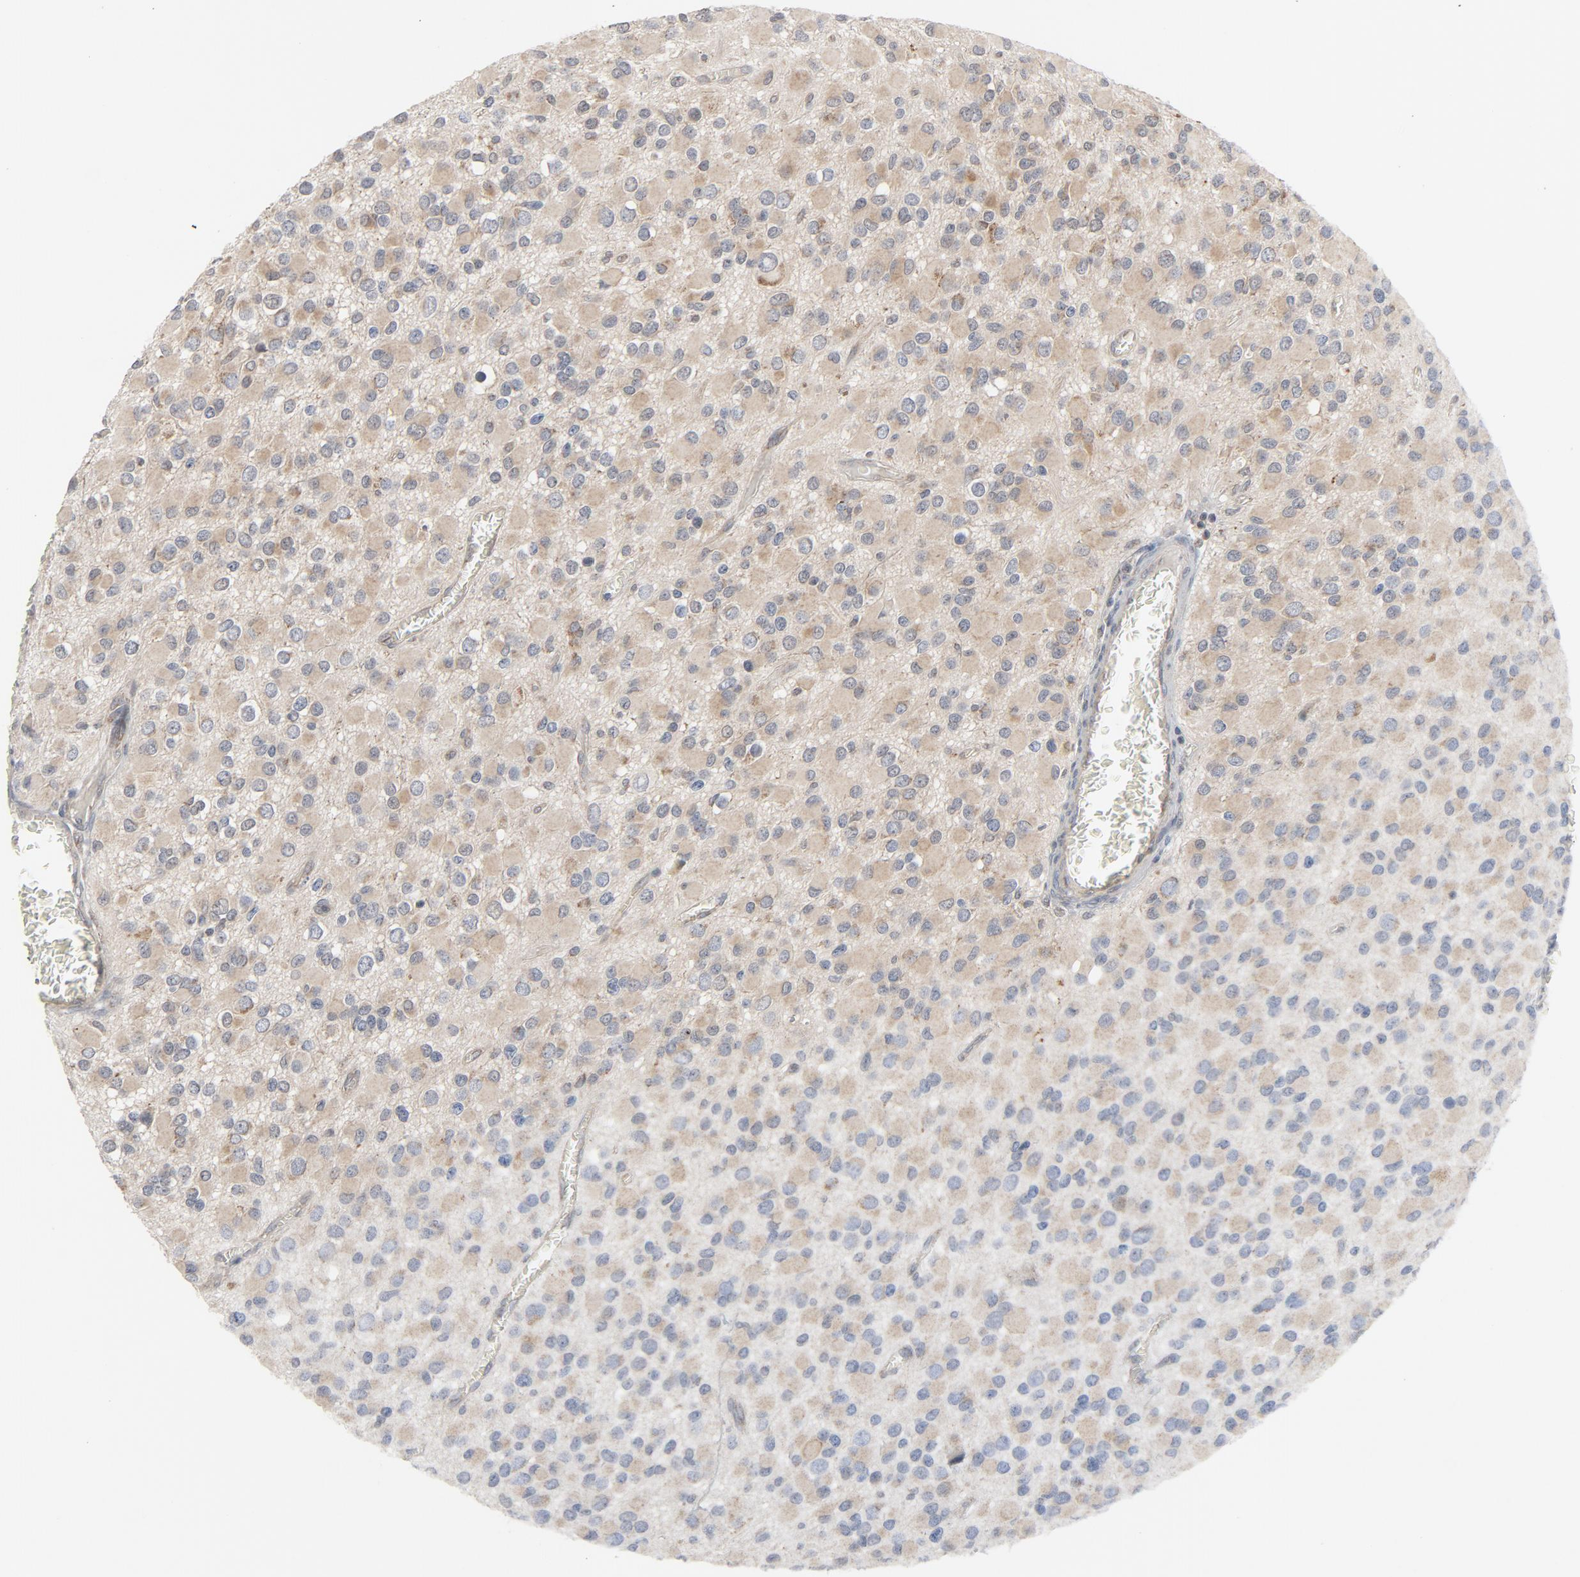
{"staining": {"intensity": "negative", "quantity": "none", "location": "none"}, "tissue": "glioma", "cell_type": "Tumor cells", "image_type": "cancer", "snomed": [{"axis": "morphology", "description": "Glioma, malignant, Low grade"}, {"axis": "topography", "description": "Brain"}], "caption": "This micrograph is of low-grade glioma (malignant) stained with immunohistochemistry (IHC) to label a protein in brown with the nuclei are counter-stained blue. There is no expression in tumor cells. (Immunohistochemistry, brightfield microscopy, high magnification).", "gene": "C14orf119", "patient": {"sex": "male", "age": 42}}